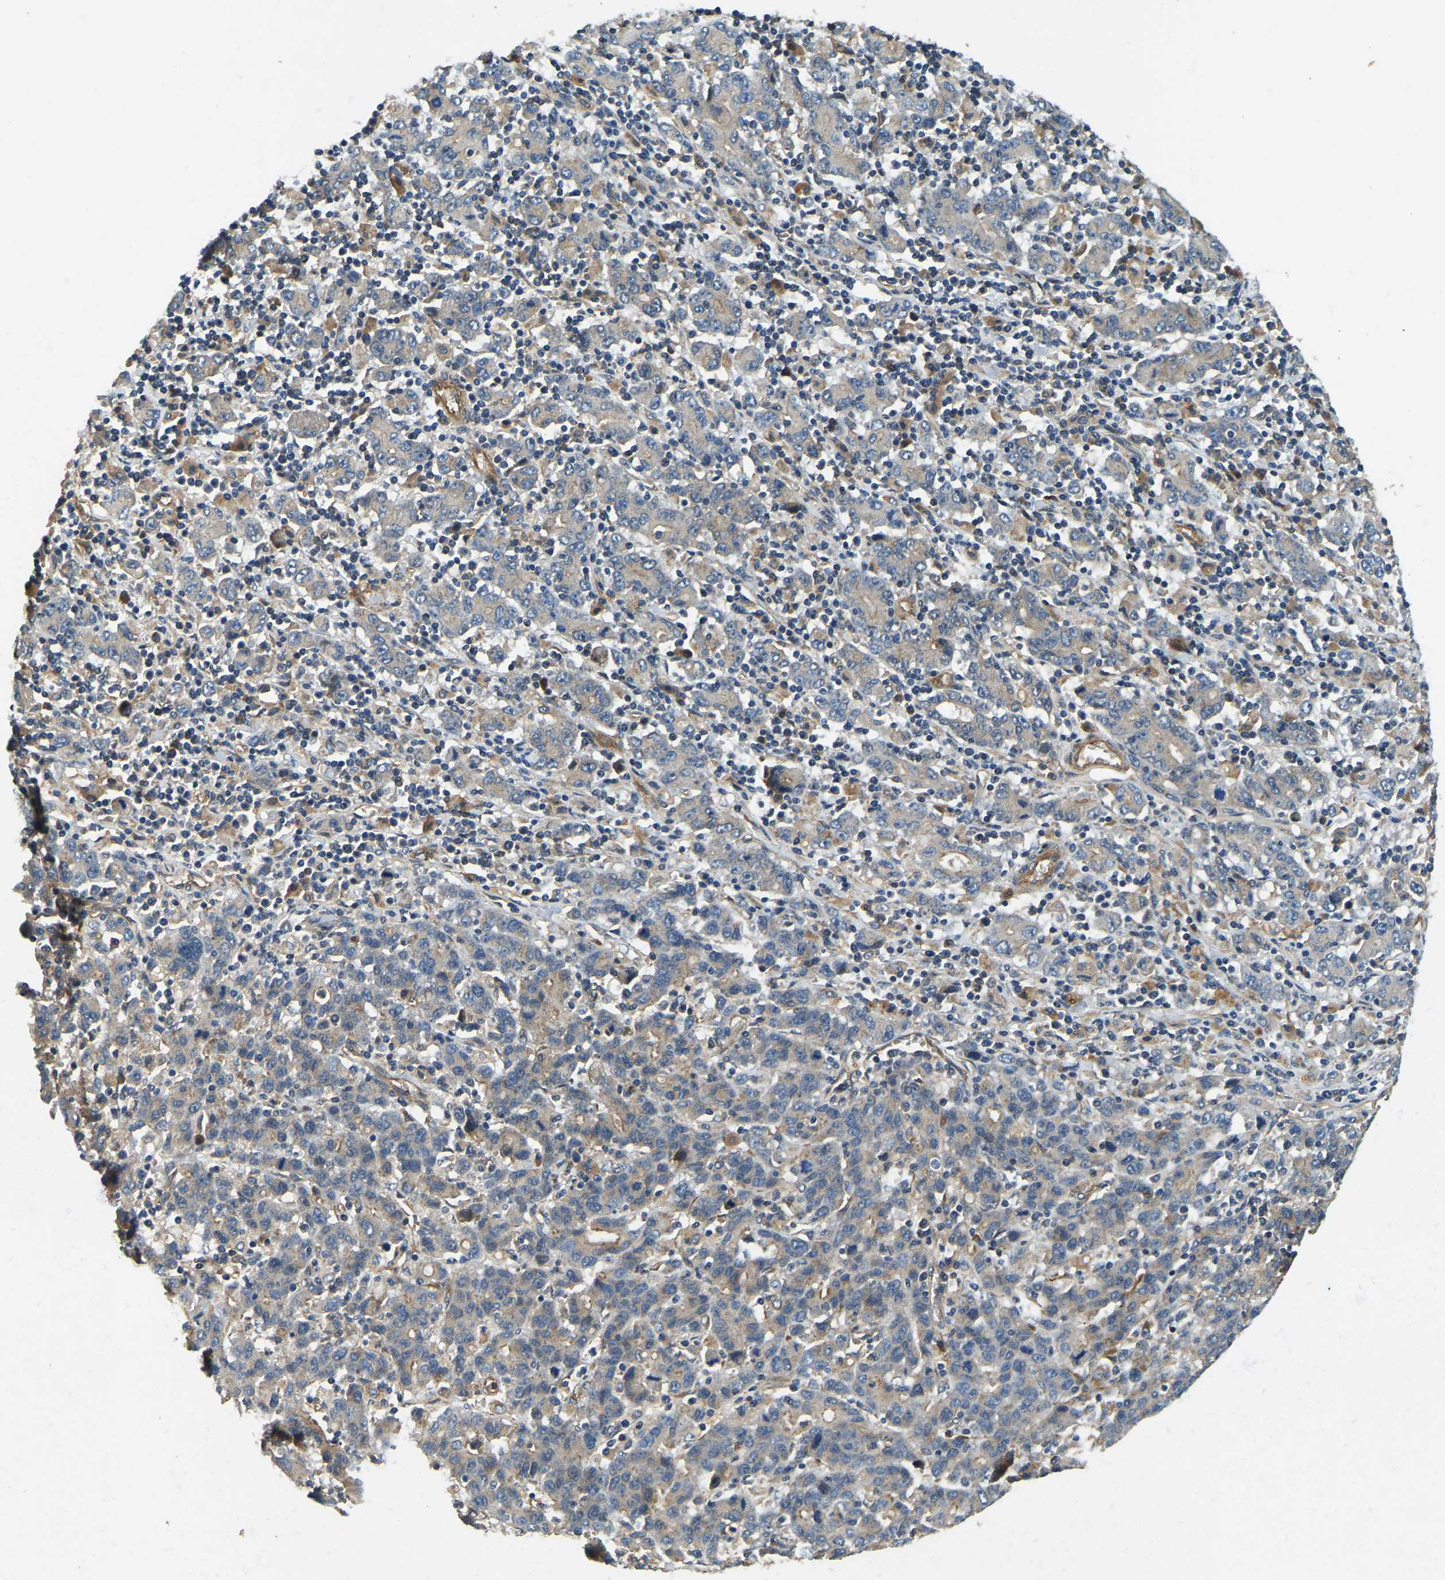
{"staining": {"intensity": "moderate", "quantity": "25%-75%", "location": "cytoplasmic/membranous"}, "tissue": "stomach cancer", "cell_type": "Tumor cells", "image_type": "cancer", "snomed": [{"axis": "morphology", "description": "Adenocarcinoma, NOS"}, {"axis": "topography", "description": "Stomach, upper"}], "caption": "Immunohistochemistry image of neoplastic tissue: human stomach adenocarcinoma stained using IHC exhibits medium levels of moderate protein expression localized specifically in the cytoplasmic/membranous of tumor cells, appearing as a cytoplasmic/membranous brown color.", "gene": "ERGIC1", "patient": {"sex": "male", "age": 69}}